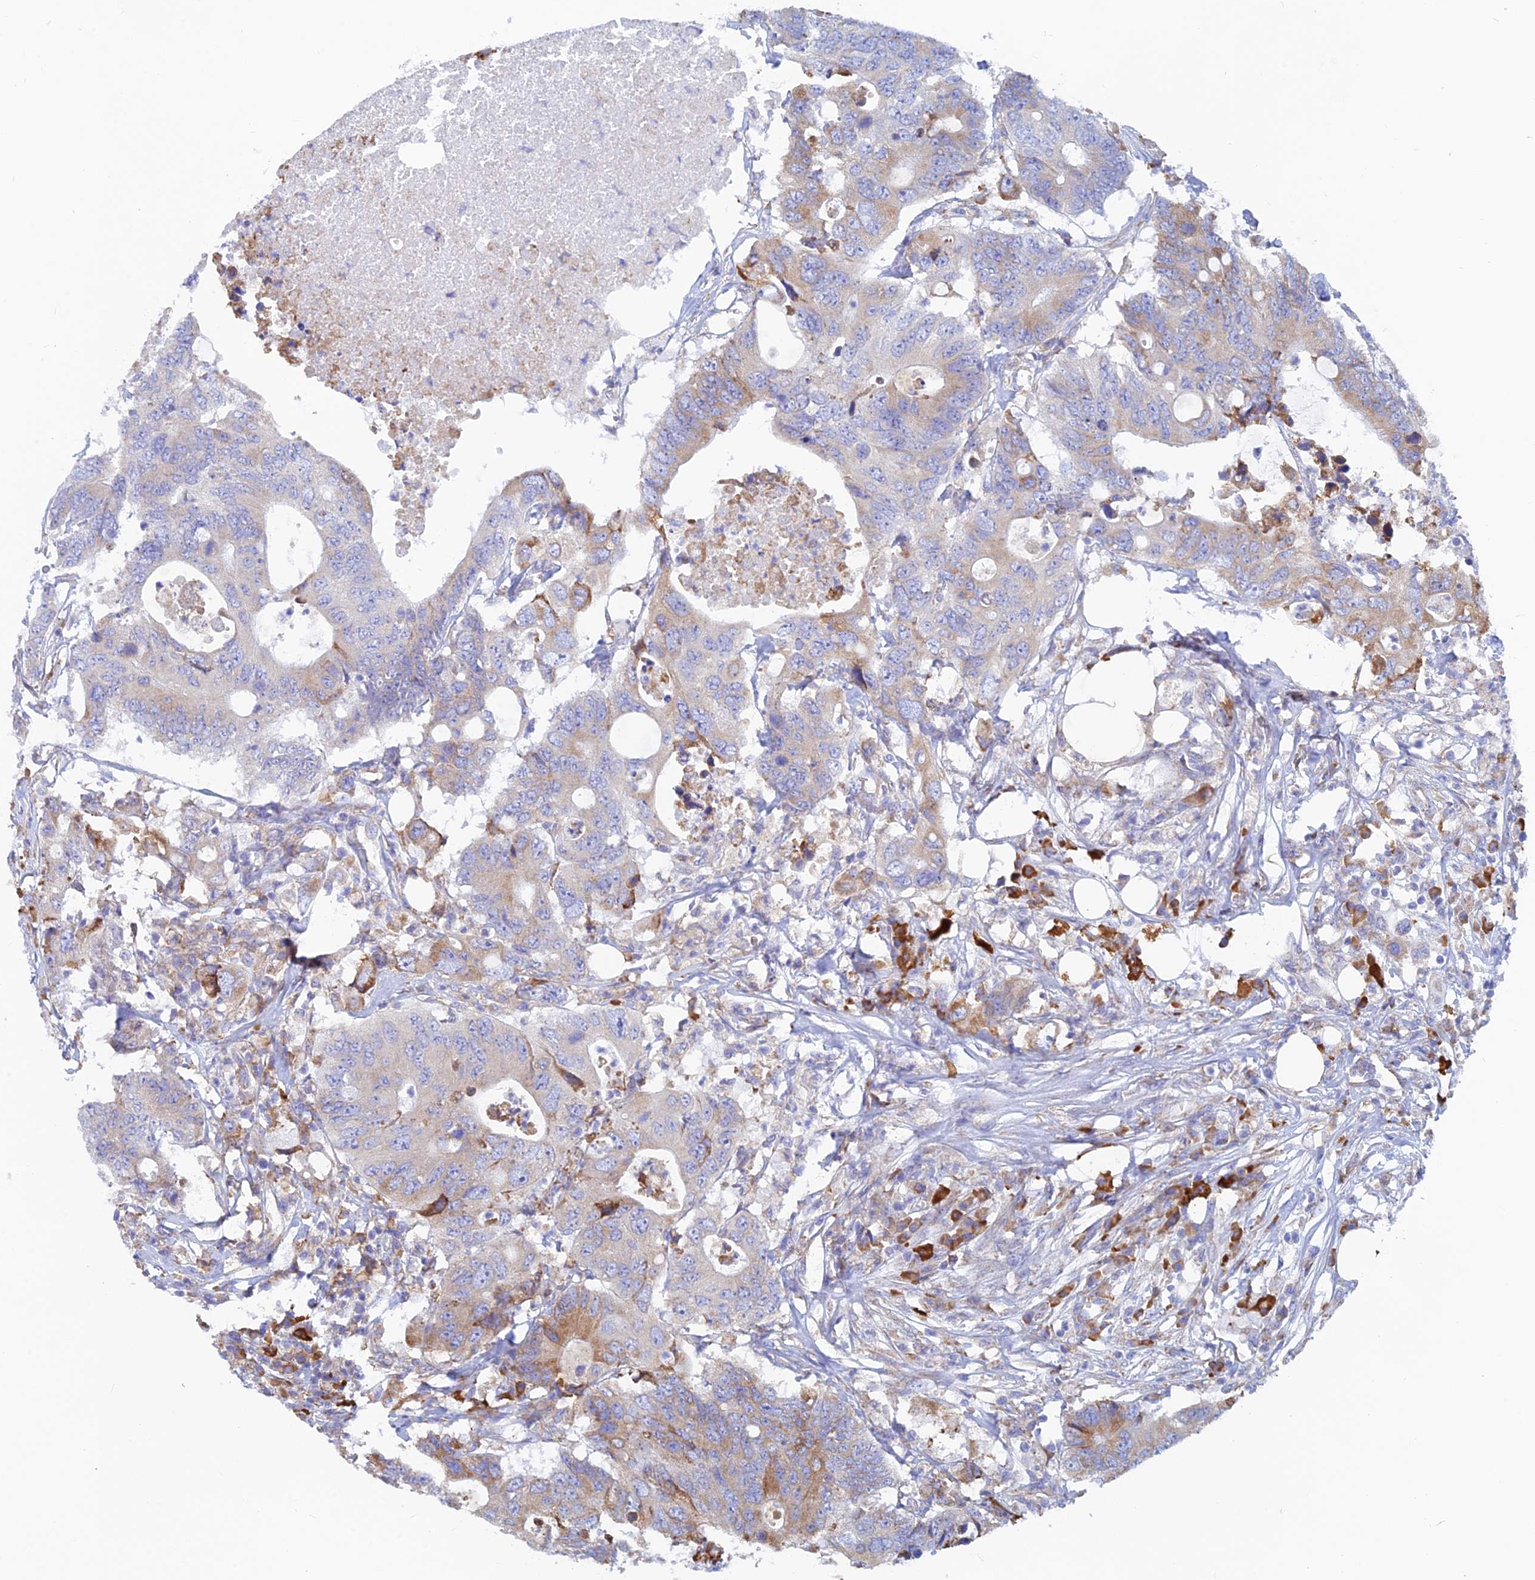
{"staining": {"intensity": "moderate", "quantity": "<25%", "location": "cytoplasmic/membranous"}, "tissue": "colorectal cancer", "cell_type": "Tumor cells", "image_type": "cancer", "snomed": [{"axis": "morphology", "description": "Adenocarcinoma, NOS"}, {"axis": "topography", "description": "Colon"}], "caption": "Moderate cytoplasmic/membranous positivity for a protein is identified in about <25% of tumor cells of colorectal cancer using IHC.", "gene": "WDR35", "patient": {"sex": "male", "age": 71}}